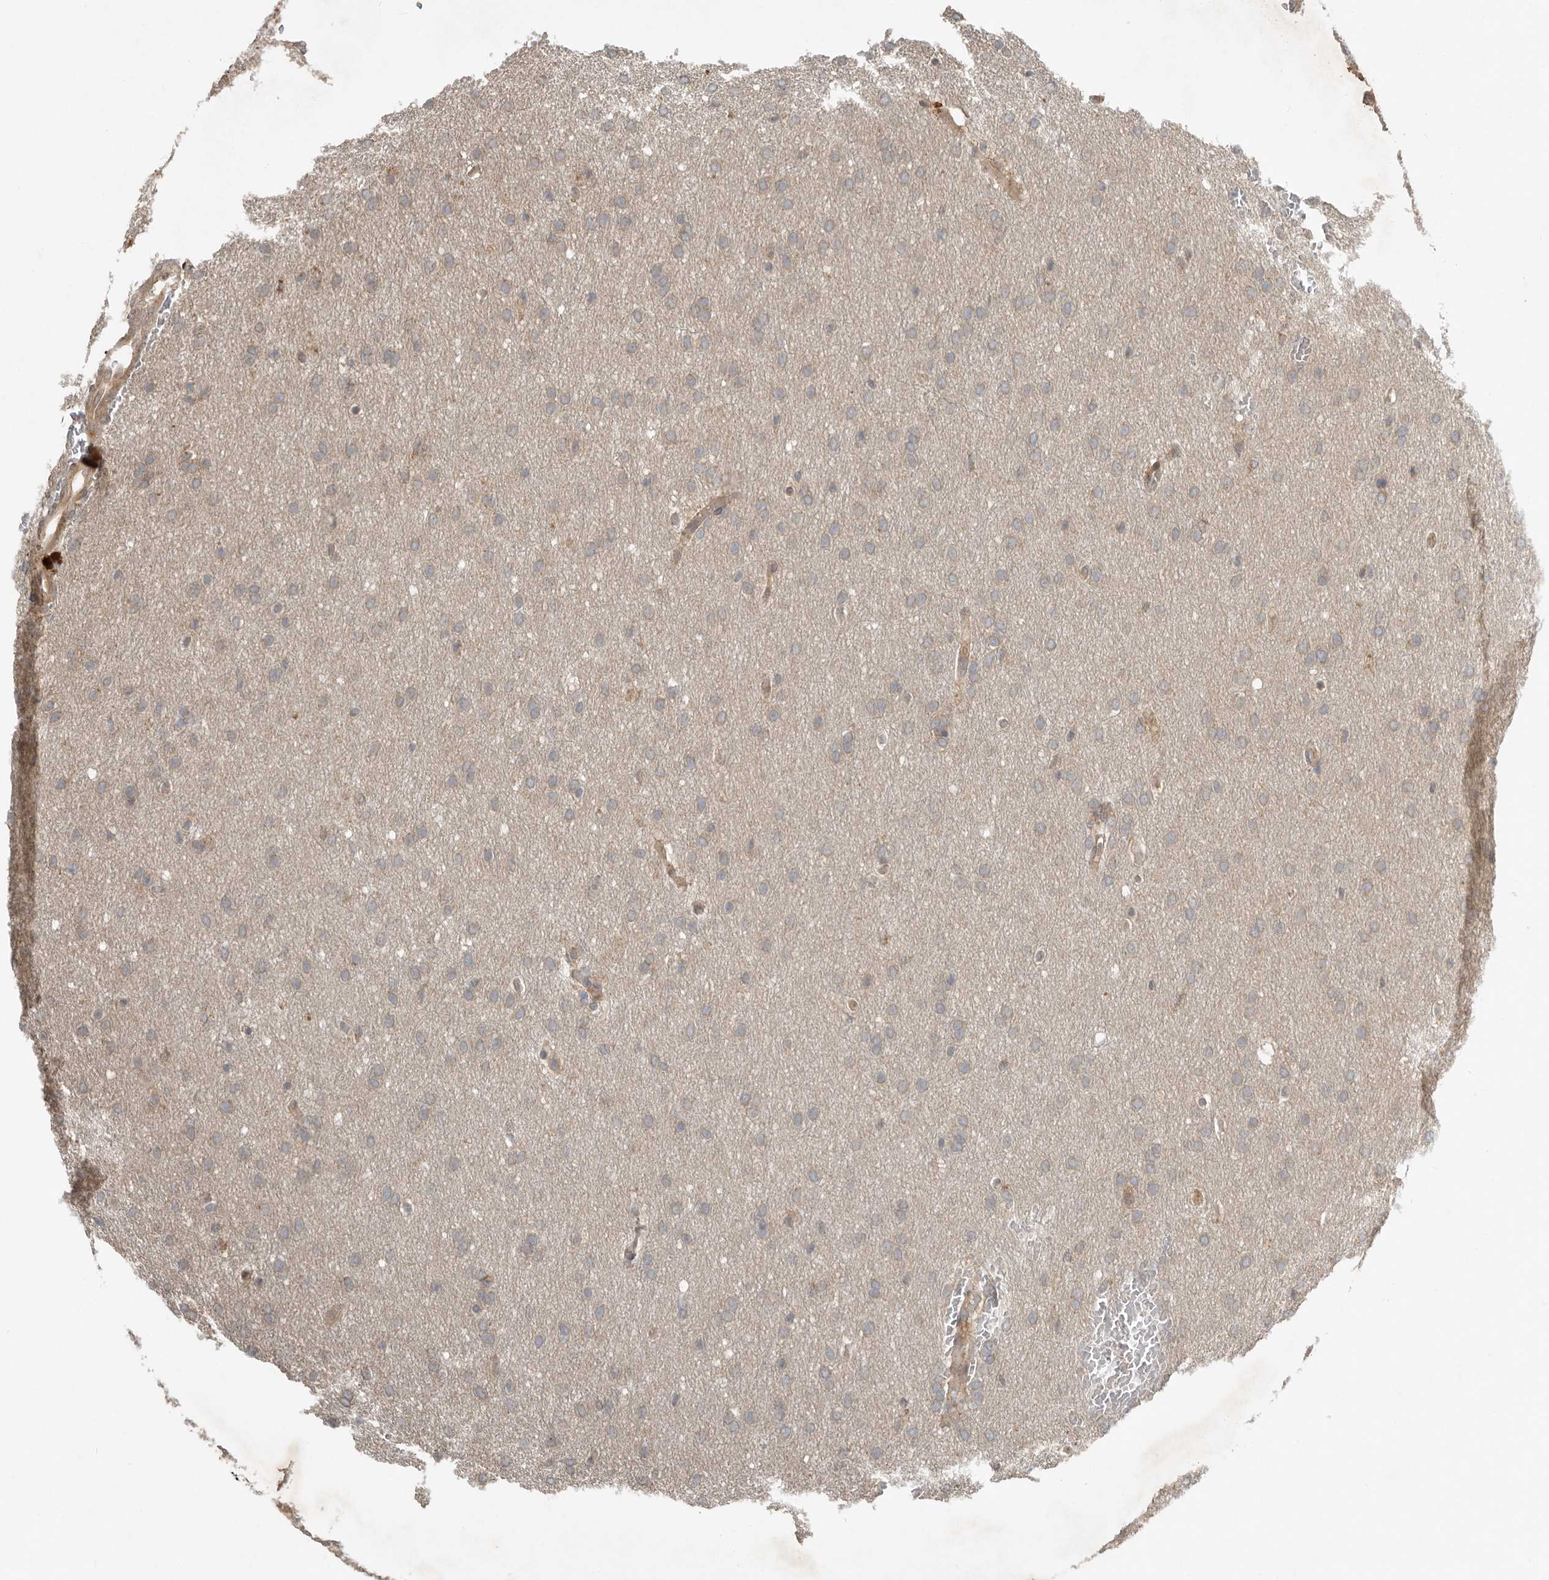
{"staining": {"intensity": "weak", "quantity": "<25%", "location": "cytoplasmic/membranous"}, "tissue": "glioma", "cell_type": "Tumor cells", "image_type": "cancer", "snomed": [{"axis": "morphology", "description": "Glioma, malignant, Low grade"}, {"axis": "topography", "description": "Brain"}], "caption": "Malignant glioma (low-grade) was stained to show a protein in brown. There is no significant positivity in tumor cells. The staining was performed using DAB (3,3'-diaminobenzidine) to visualize the protein expression in brown, while the nuclei were stained in blue with hematoxylin (Magnification: 20x).", "gene": "TEAD3", "patient": {"sex": "female", "age": 37}}